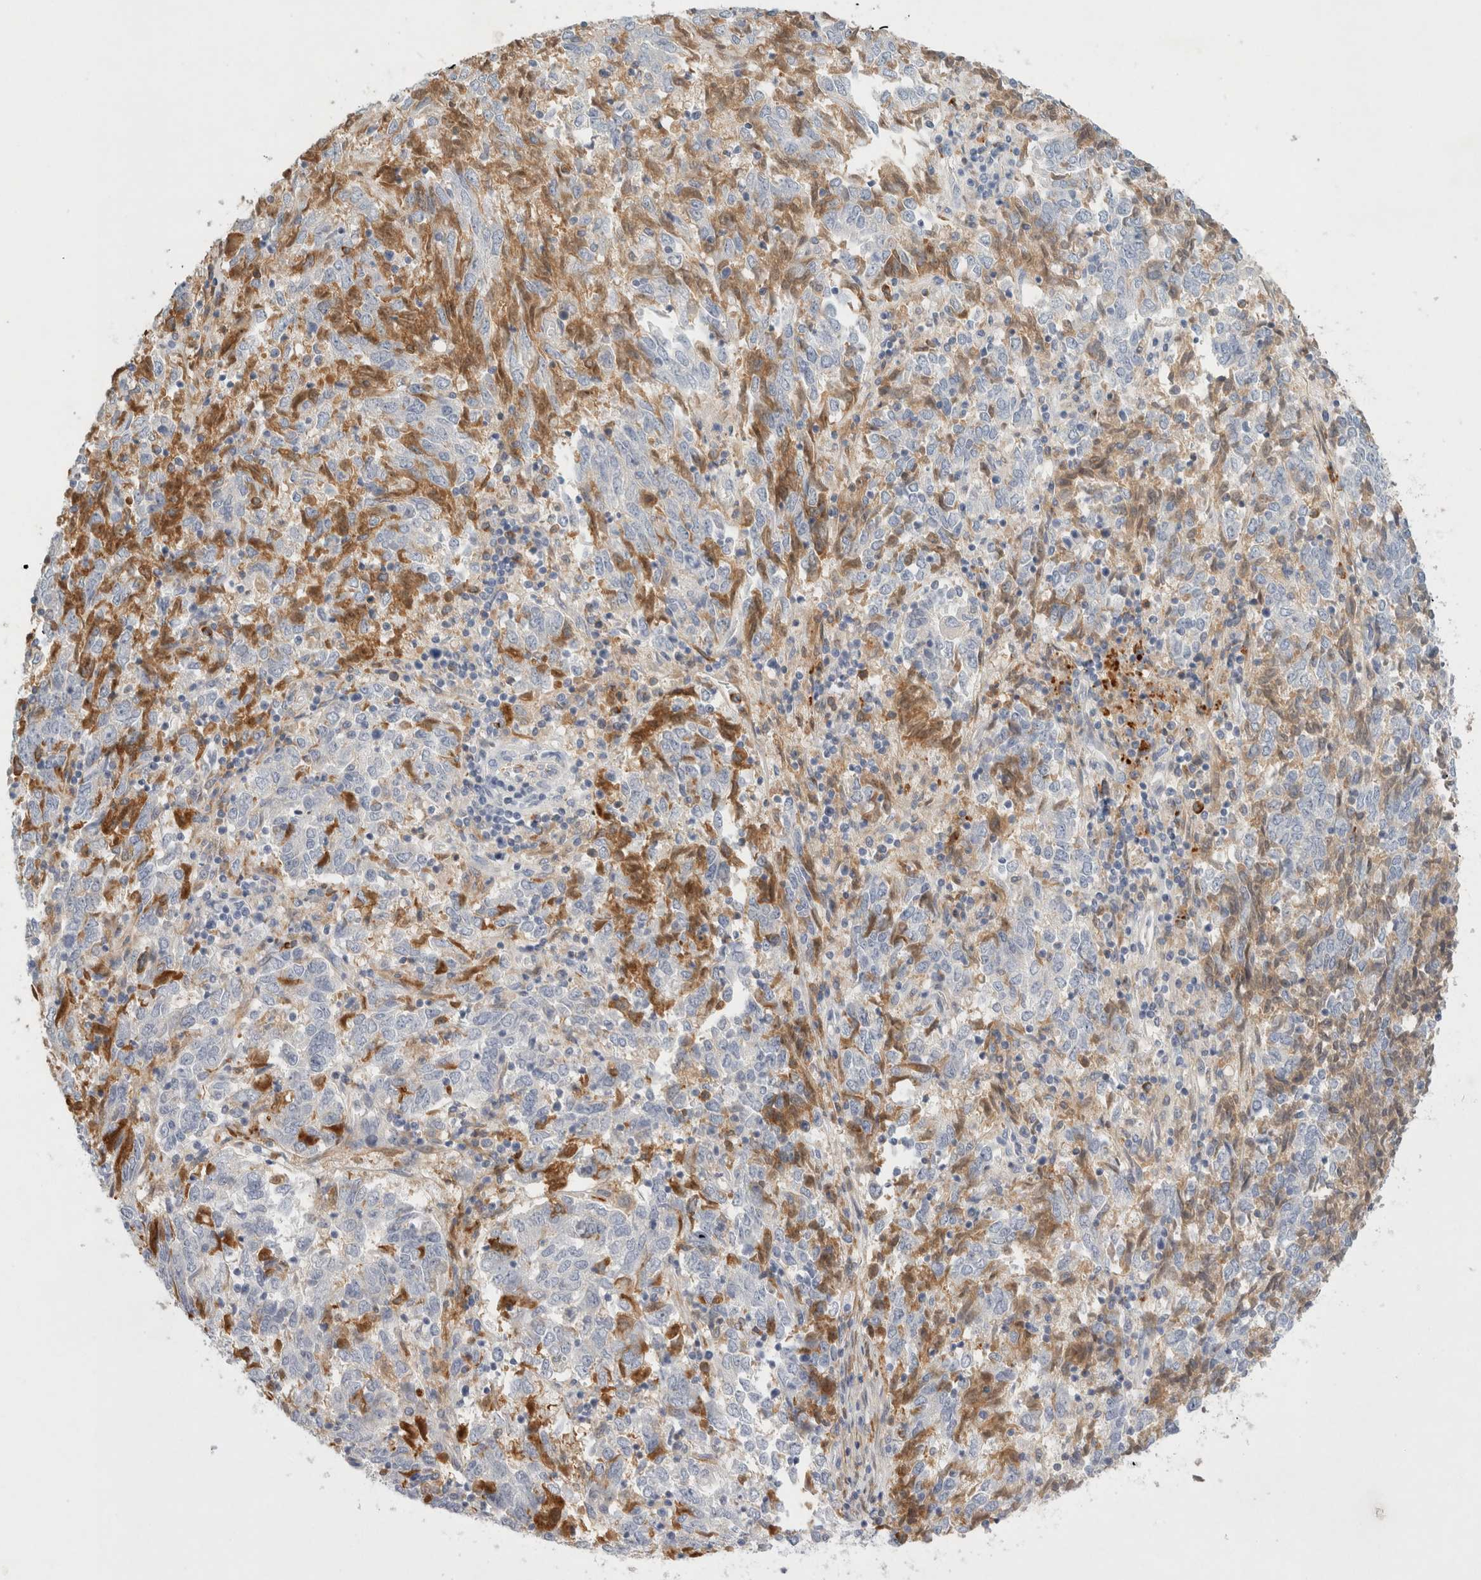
{"staining": {"intensity": "negative", "quantity": "none", "location": "none"}, "tissue": "endometrial cancer", "cell_type": "Tumor cells", "image_type": "cancer", "snomed": [{"axis": "morphology", "description": "Adenocarcinoma, NOS"}, {"axis": "topography", "description": "Endometrium"}], "caption": "DAB immunohistochemical staining of human endometrial adenocarcinoma demonstrates no significant positivity in tumor cells.", "gene": "FGL2", "patient": {"sex": "female", "age": 80}}